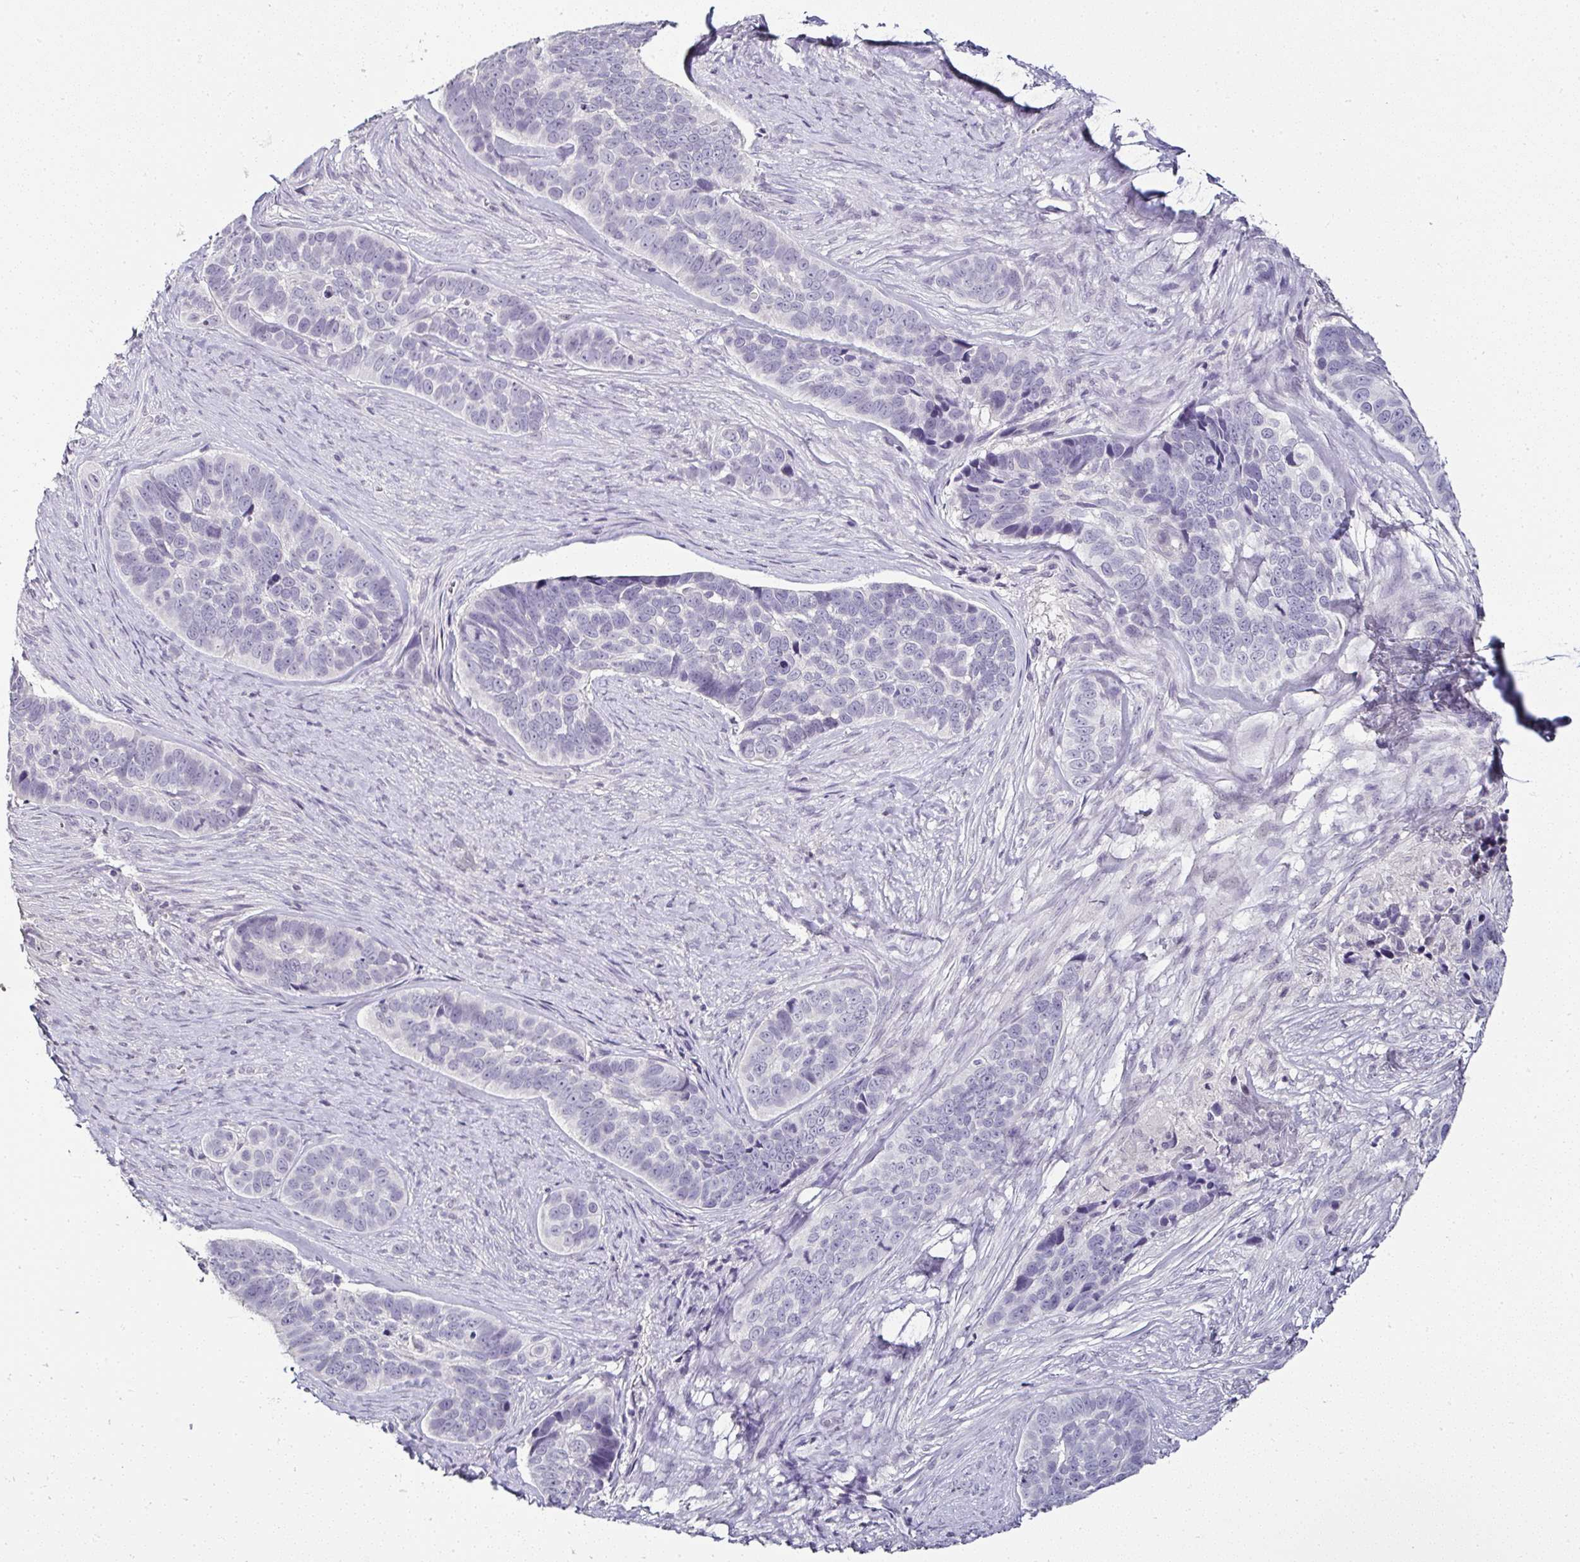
{"staining": {"intensity": "negative", "quantity": "none", "location": "none"}, "tissue": "skin cancer", "cell_type": "Tumor cells", "image_type": "cancer", "snomed": [{"axis": "morphology", "description": "Basal cell carcinoma"}, {"axis": "topography", "description": "Skin"}], "caption": "Immunohistochemical staining of human skin basal cell carcinoma reveals no significant expression in tumor cells. (Stains: DAB IHC with hematoxylin counter stain, Microscopy: brightfield microscopy at high magnification).", "gene": "SERPINB3", "patient": {"sex": "female", "age": 82}}